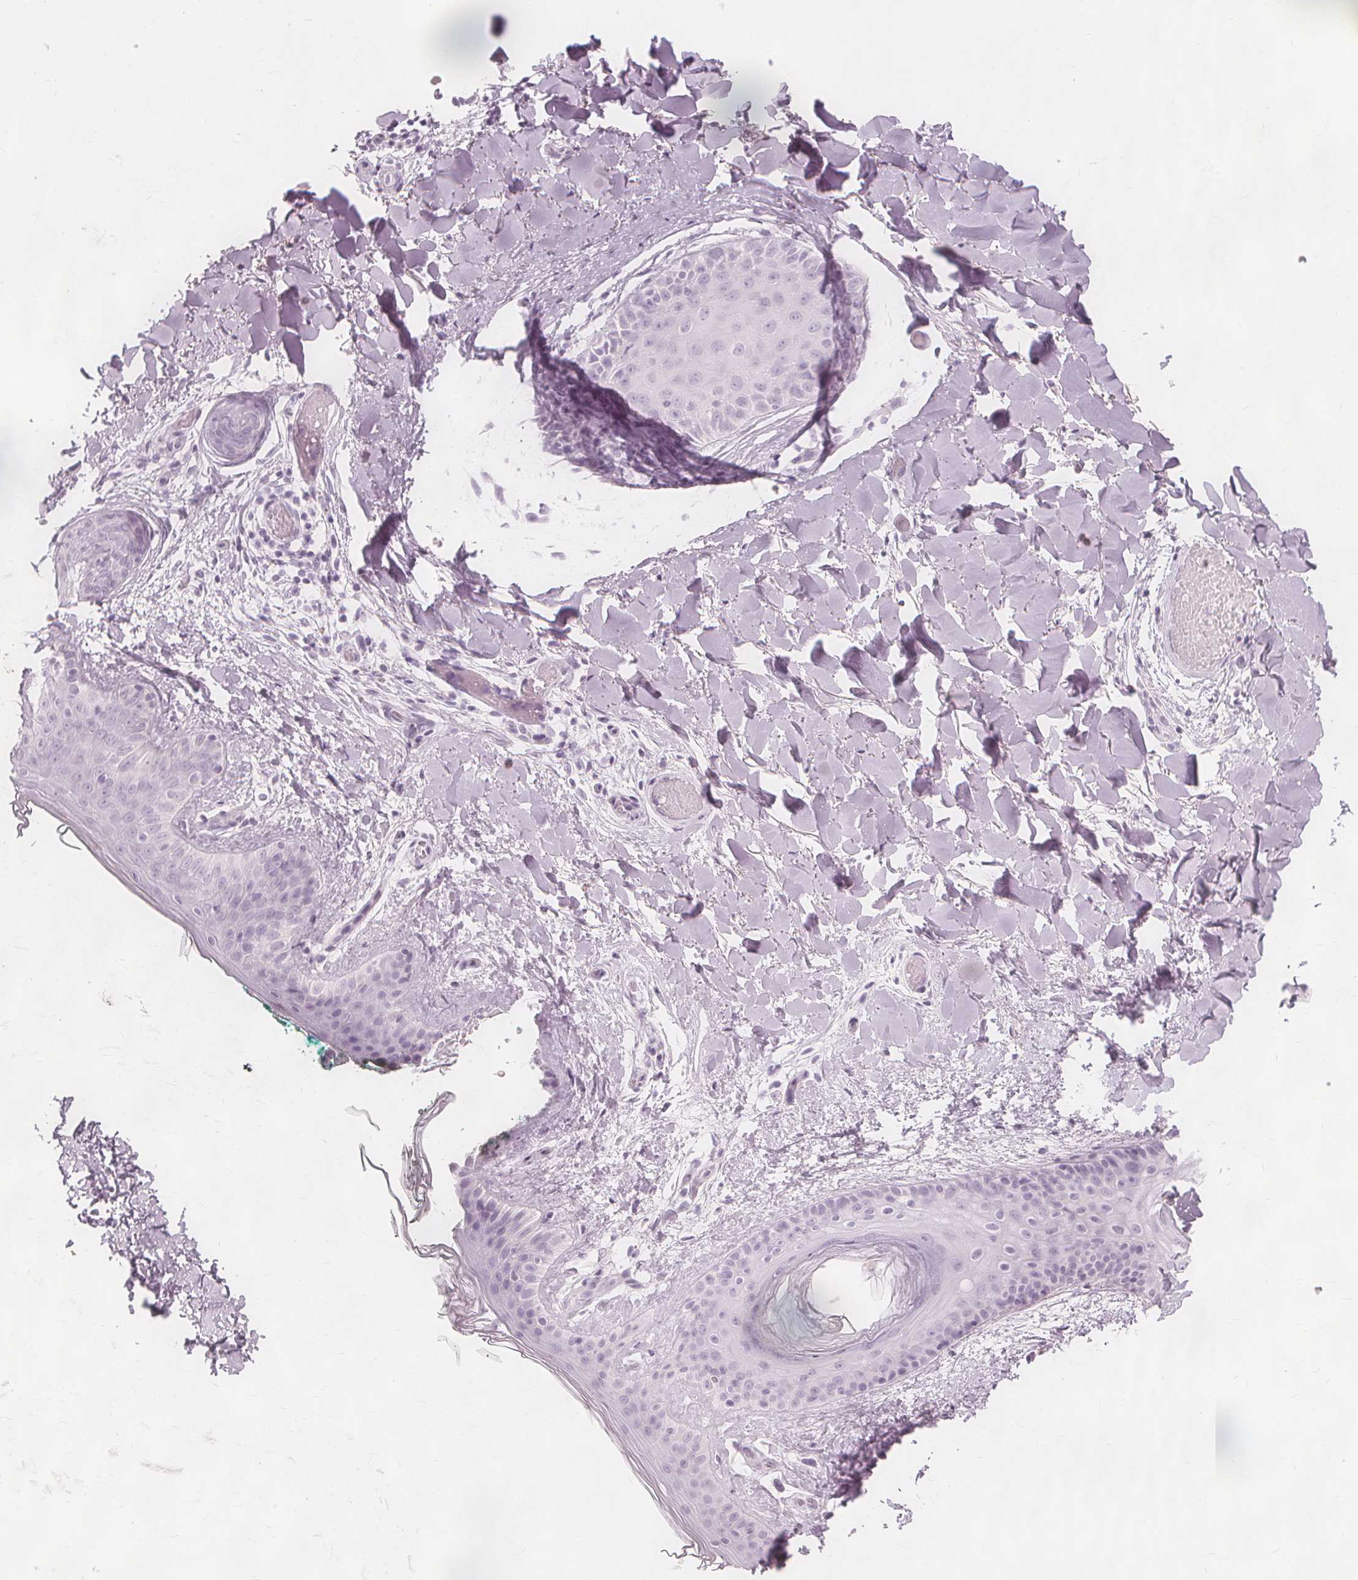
{"staining": {"intensity": "negative", "quantity": "none", "location": "none"}, "tissue": "skin", "cell_type": "Fibroblasts", "image_type": "normal", "snomed": [{"axis": "morphology", "description": "Normal tissue, NOS"}, {"axis": "topography", "description": "Skin"}], "caption": "This photomicrograph is of normal skin stained with immunohistochemistry (IHC) to label a protein in brown with the nuclei are counter-stained blue. There is no positivity in fibroblasts.", "gene": "TFF1", "patient": {"sex": "female", "age": 34}}